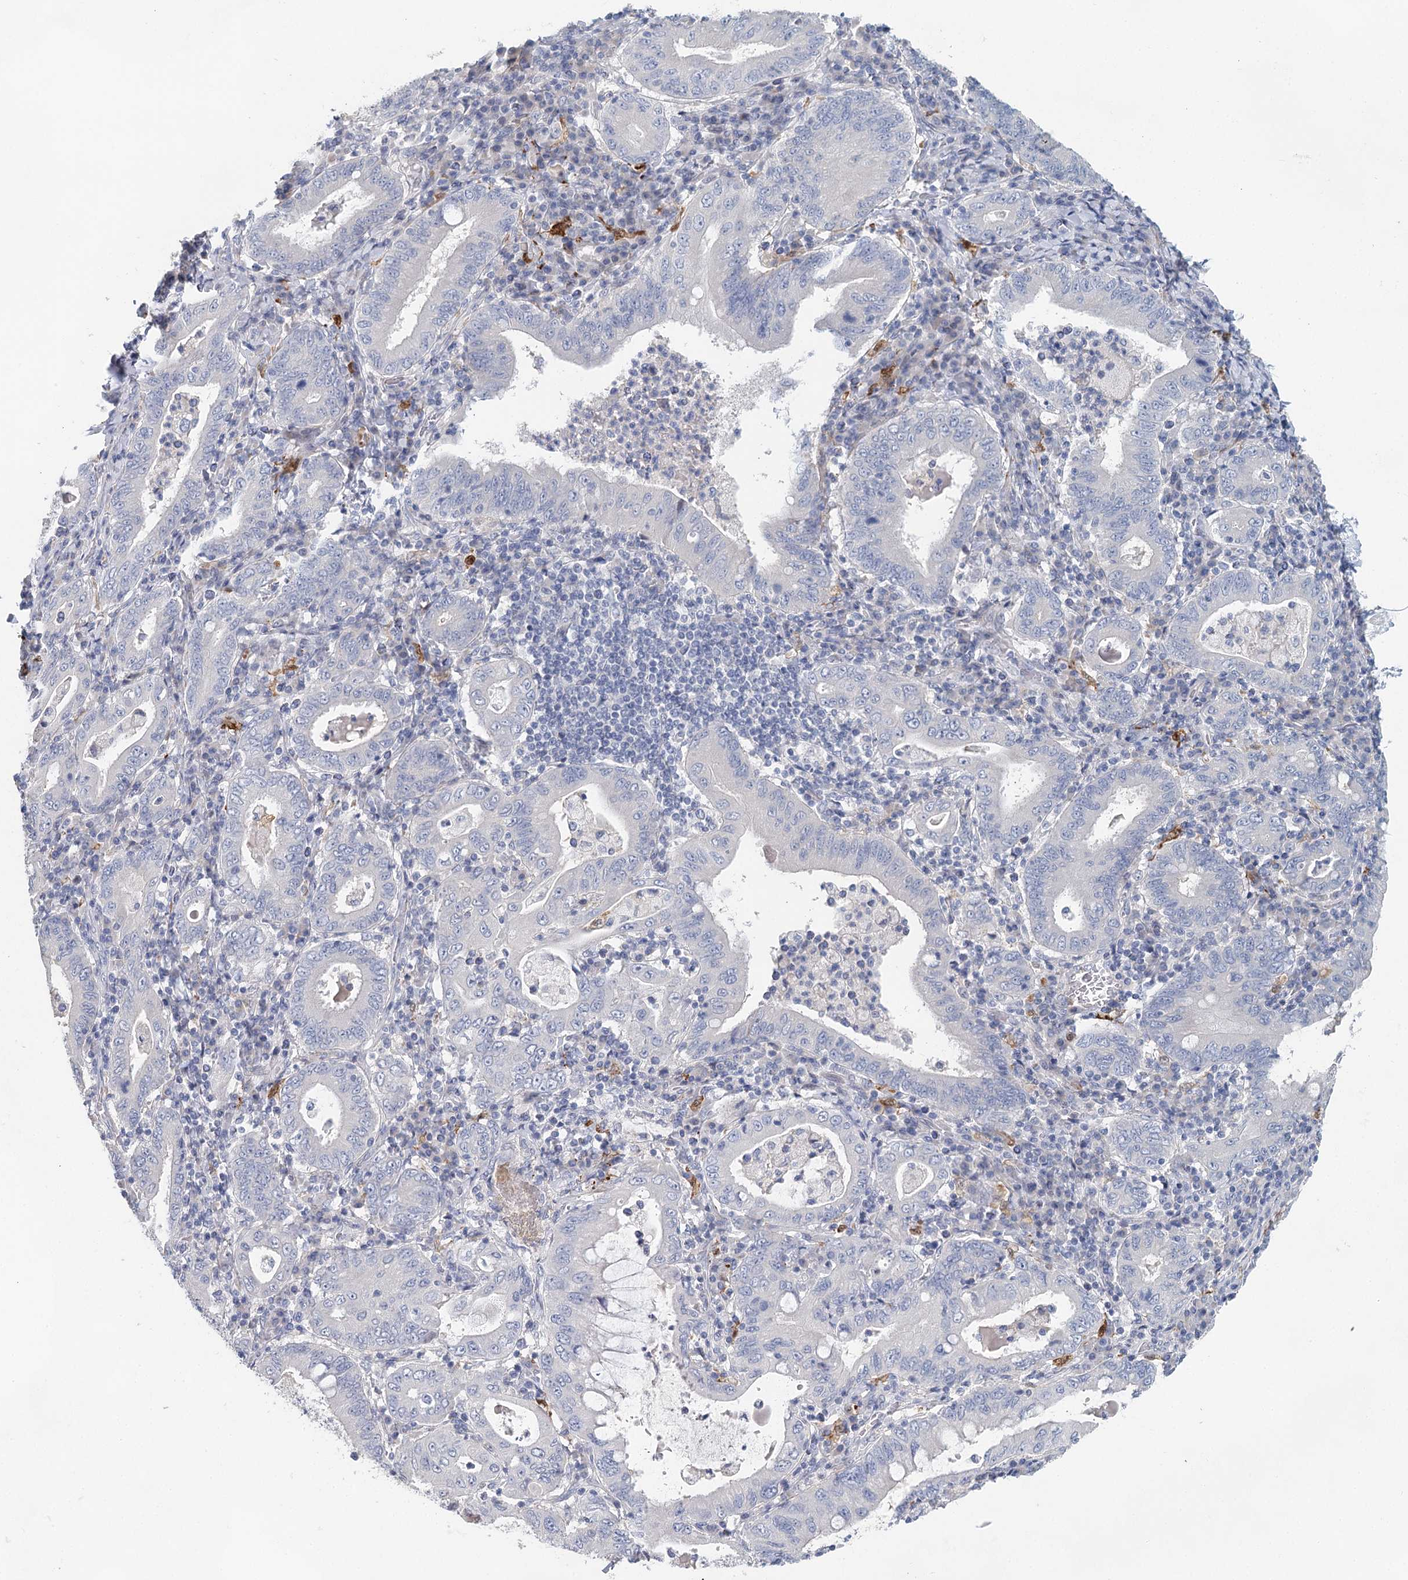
{"staining": {"intensity": "negative", "quantity": "none", "location": "none"}, "tissue": "stomach cancer", "cell_type": "Tumor cells", "image_type": "cancer", "snomed": [{"axis": "morphology", "description": "Normal tissue, NOS"}, {"axis": "morphology", "description": "Adenocarcinoma, NOS"}, {"axis": "topography", "description": "Esophagus"}, {"axis": "topography", "description": "Stomach, upper"}, {"axis": "topography", "description": "Peripheral nerve tissue"}], "caption": "This micrograph is of stomach cancer stained with immunohistochemistry to label a protein in brown with the nuclei are counter-stained blue. There is no staining in tumor cells. (DAB (3,3'-diaminobenzidine) immunohistochemistry visualized using brightfield microscopy, high magnification).", "gene": "SLC19A3", "patient": {"sex": "male", "age": 62}}